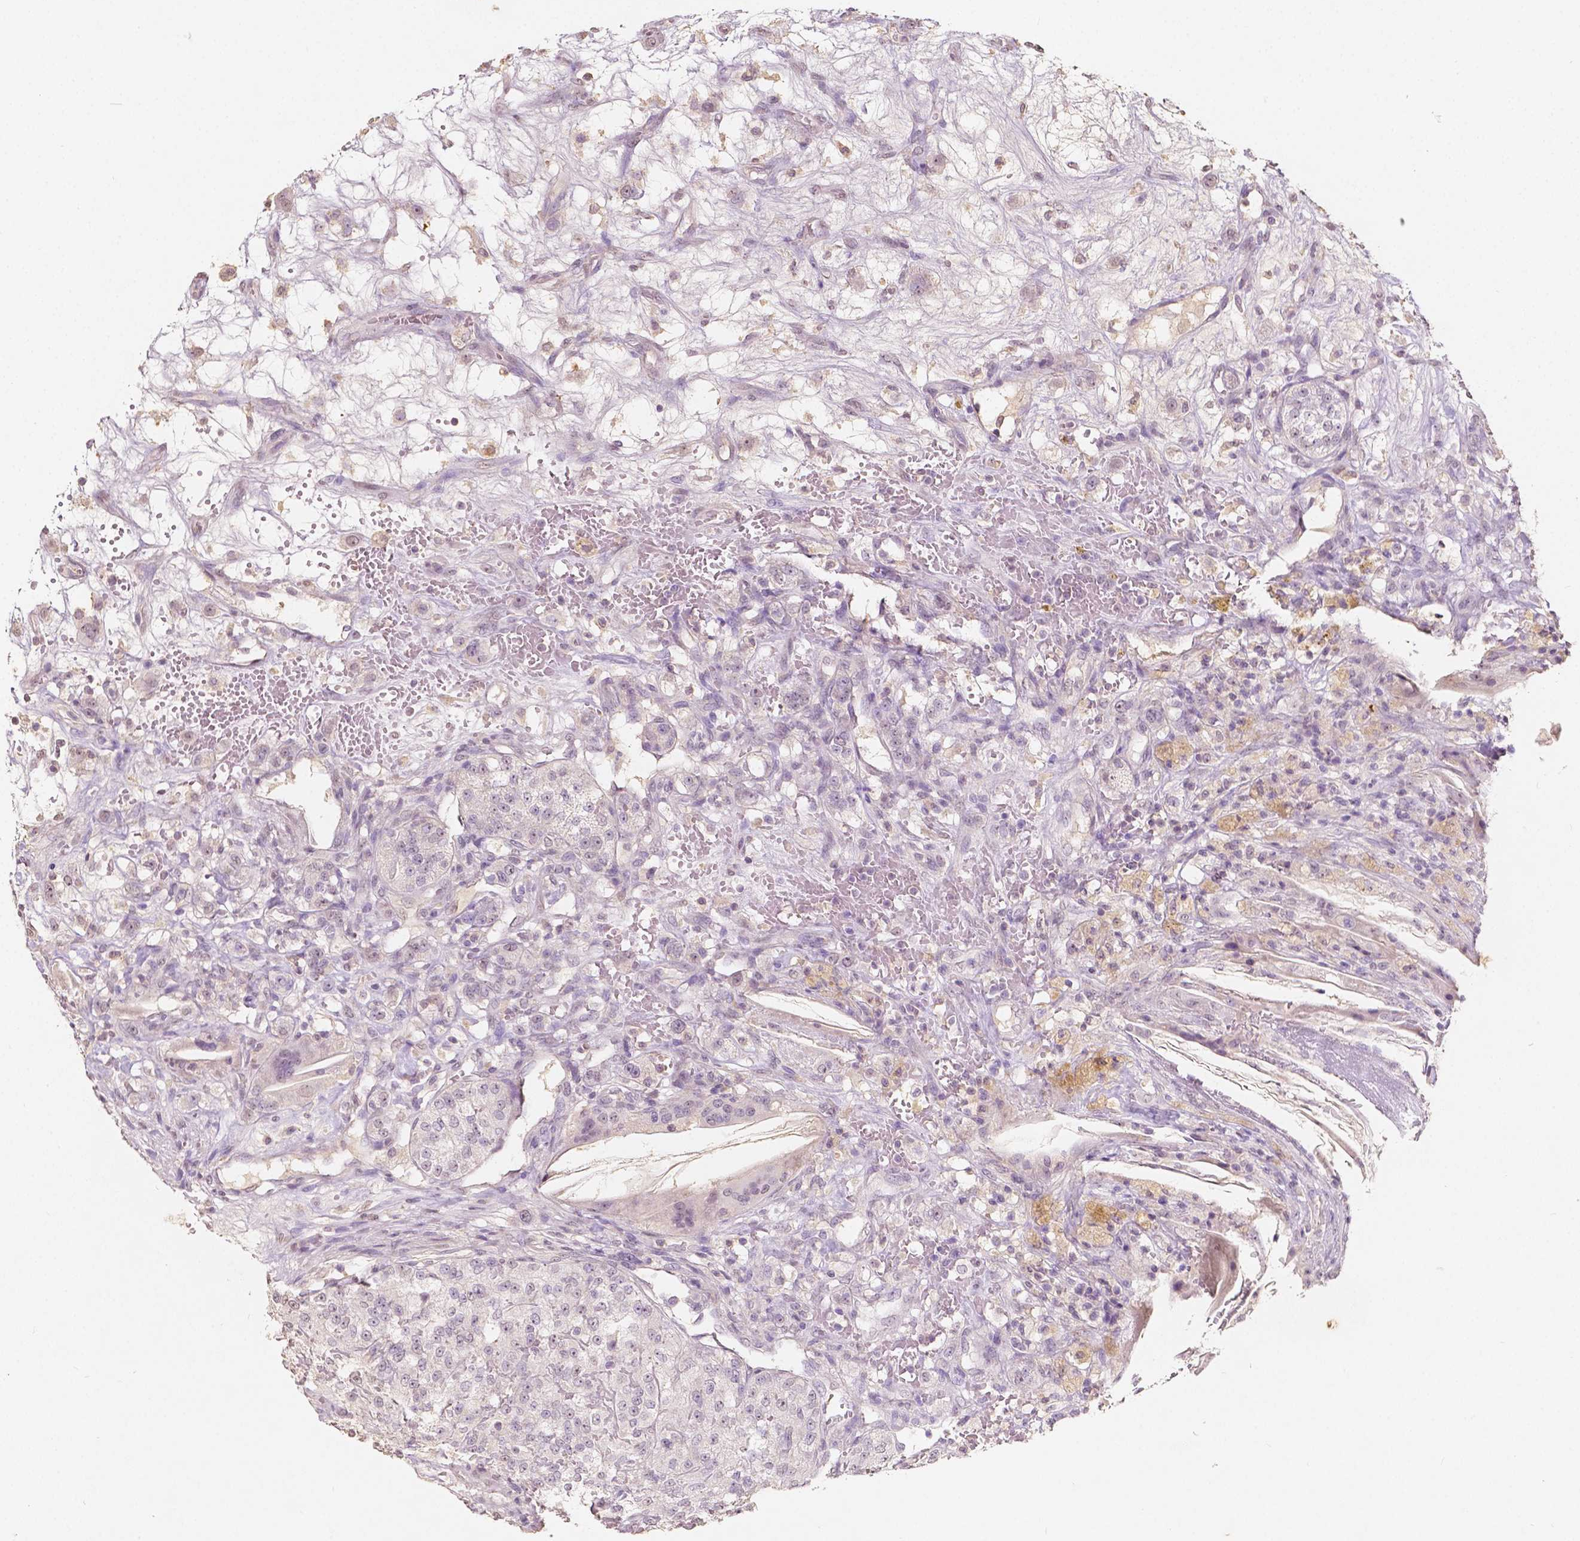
{"staining": {"intensity": "negative", "quantity": "none", "location": "none"}, "tissue": "renal cancer", "cell_type": "Tumor cells", "image_type": "cancer", "snomed": [{"axis": "morphology", "description": "Adenocarcinoma, NOS"}, {"axis": "topography", "description": "Kidney"}], "caption": "IHC of renal cancer reveals no expression in tumor cells.", "gene": "SOX15", "patient": {"sex": "female", "age": 63}}